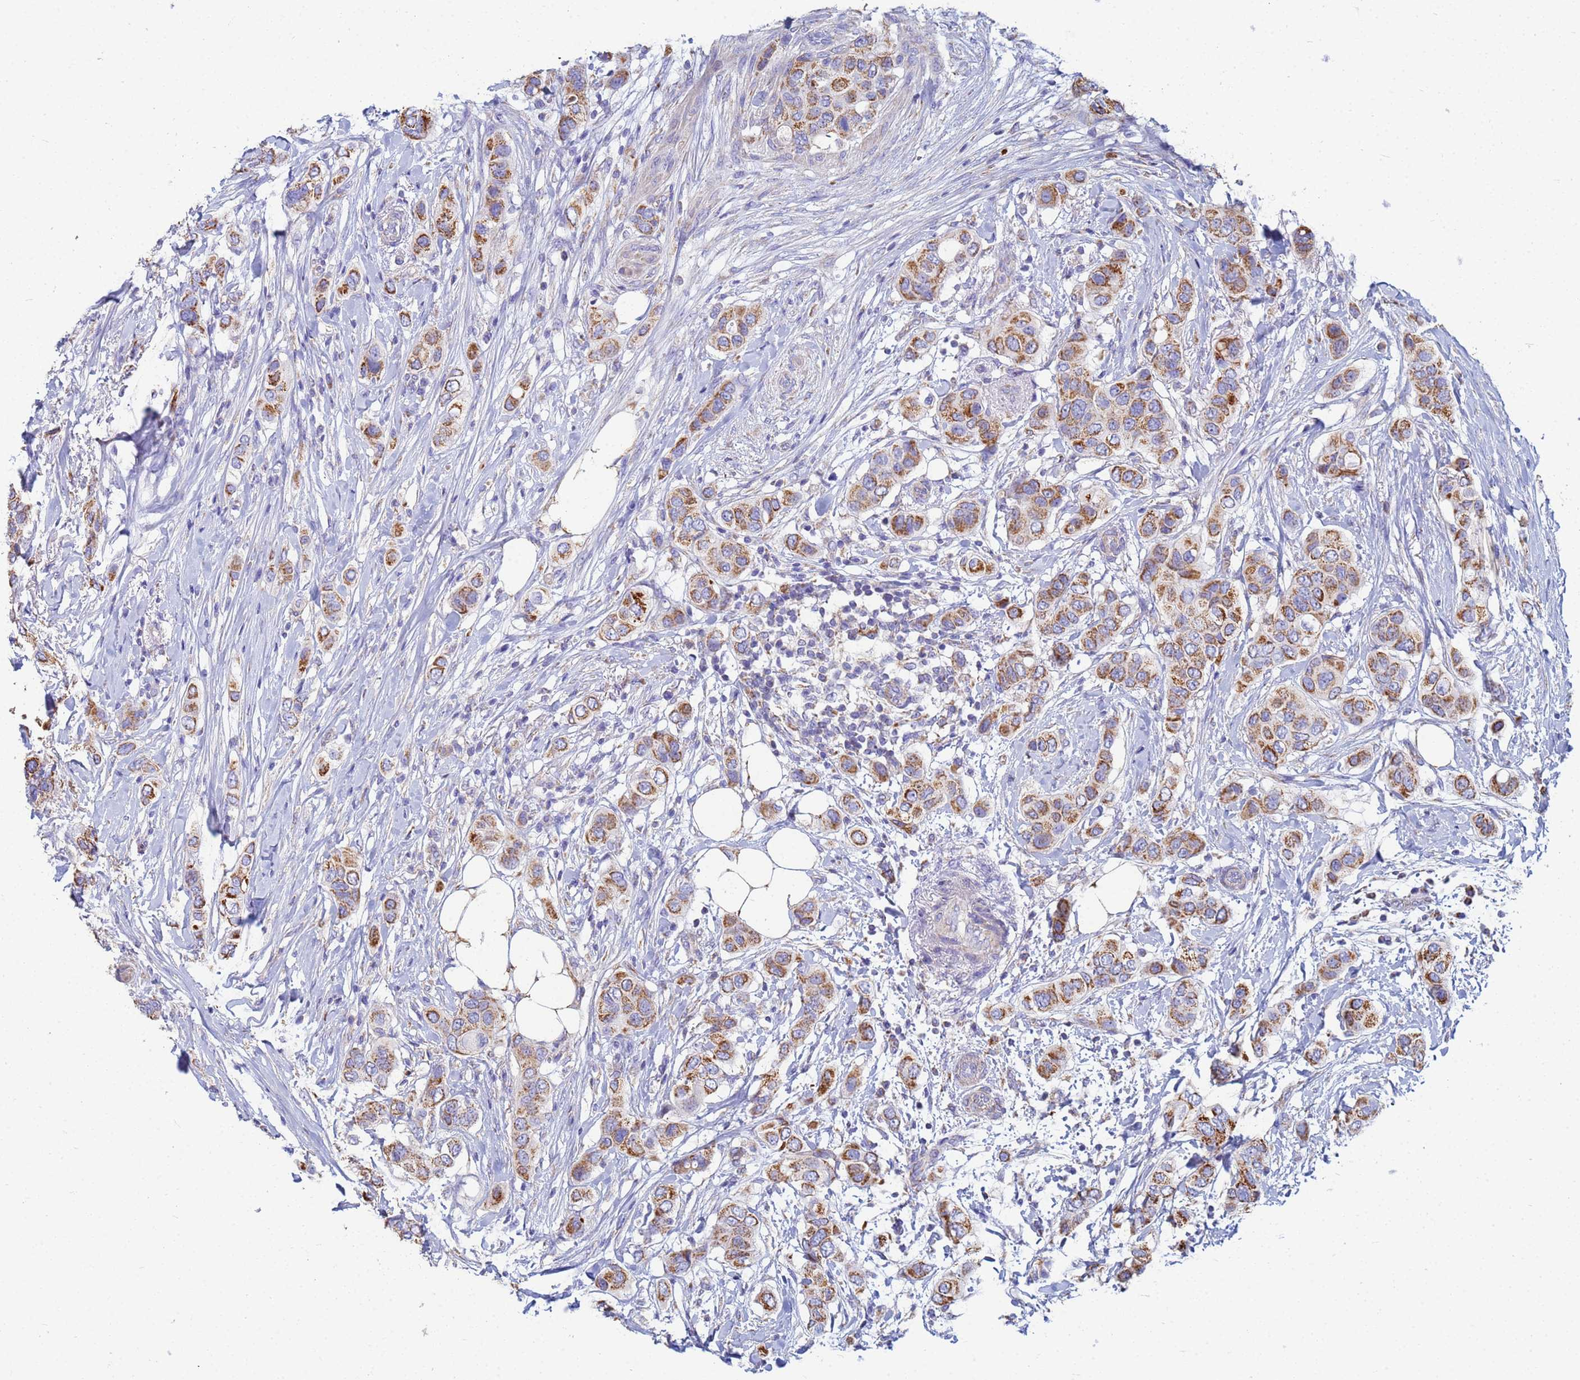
{"staining": {"intensity": "moderate", "quantity": ">75%", "location": "cytoplasmic/membranous"}, "tissue": "breast cancer", "cell_type": "Tumor cells", "image_type": "cancer", "snomed": [{"axis": "morphology", "description": "Lobular carcinoma"}, {"axis": "topography", "description": "Breast"}], "caption": "Breast lobular carcinoma stained with a brown dye shows moderate cytoplasmic/membranous positive expression in approximately >75% of tumor cells.", "gene": "UQCRH", "patient": {"sex": "female", "age": 51}}